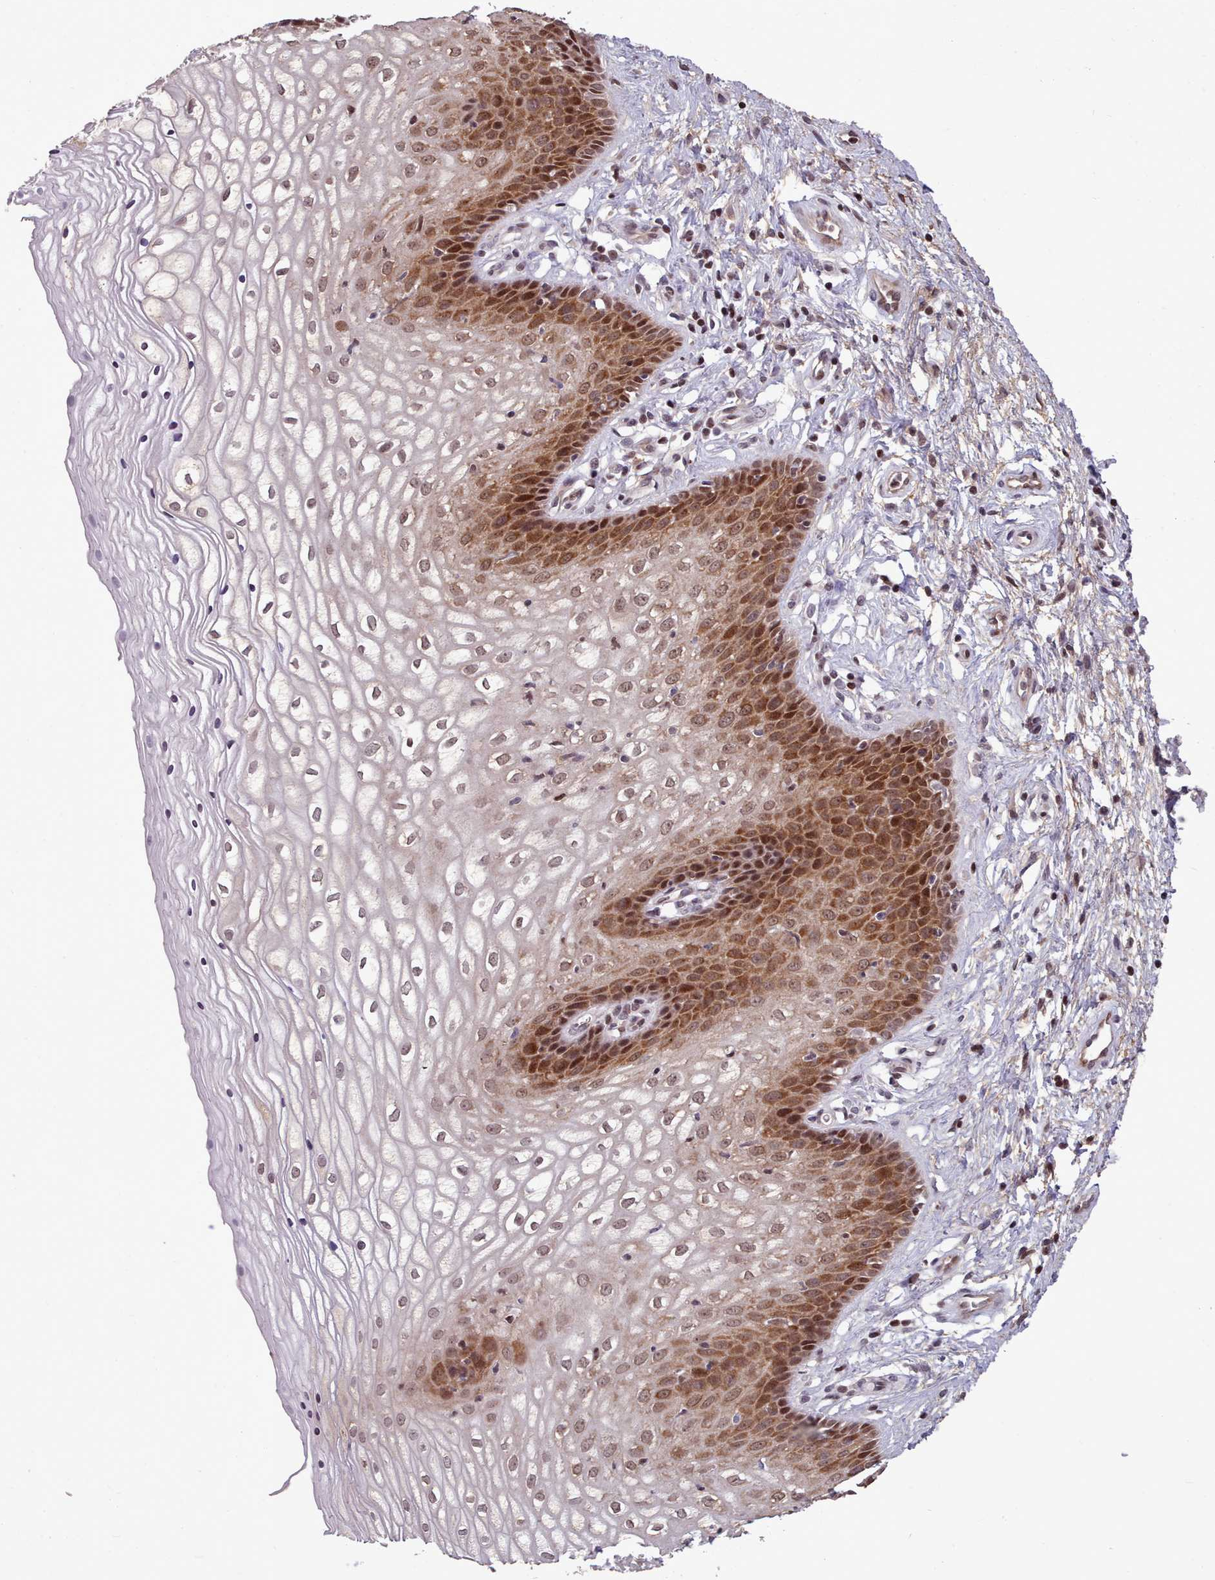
{"staining": {"intensity": "moderate", "quantity": ">75%", "location": "cytoplasmic/membranous,nuclear"}, "tissue": "vagina", "cell_type": "Squamous epithelial cells", "image_type": "normal", "snomed": [{"axis": "morphology", "description": "Normal tissue, NOS"}, {"axis": "topography", "description": "Vagina"}], "caption": "Immunohistochemical staining of normal human vagina exhibits medium levels of moderate cytoplasmic/membranous,nuclear positivity in approximately >75% of squamous epithelial cells.", "gene": "ENSA", "patient": {"sex": "female", "age": 34}}